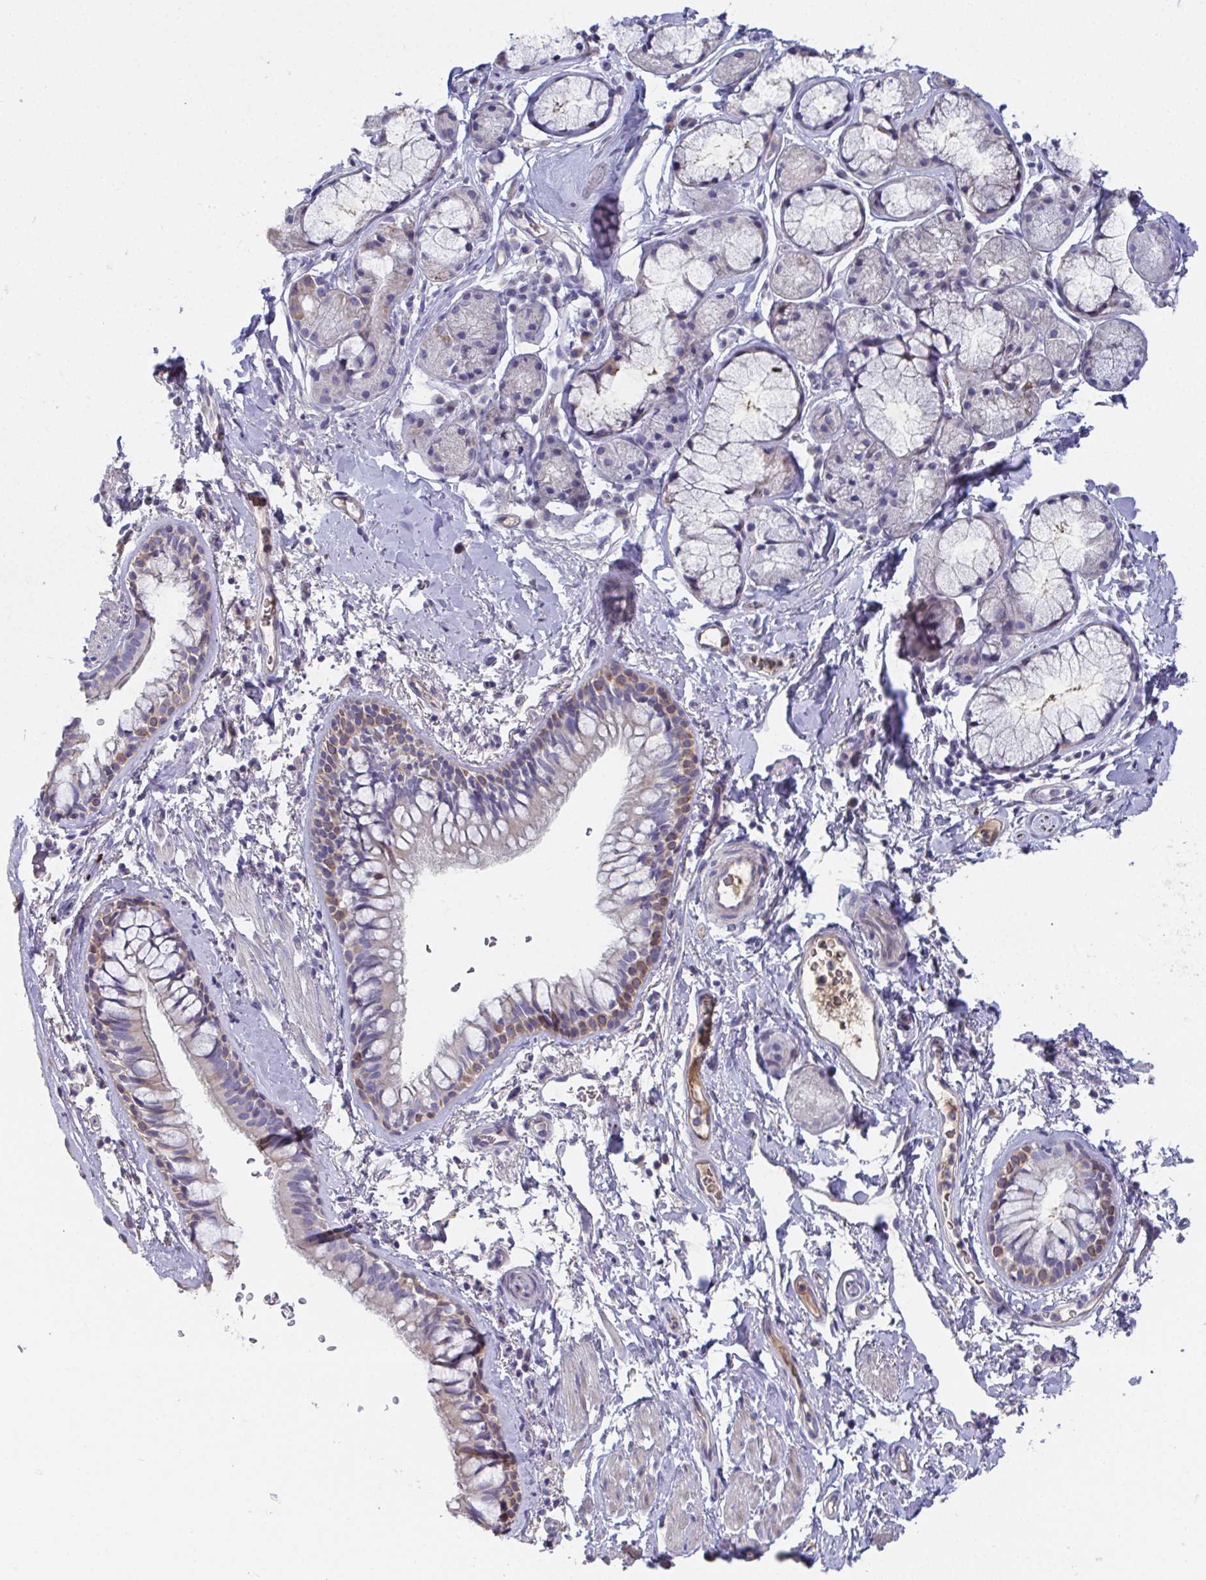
{"staining": {"intensity": "moderate", "quantity": "<25%", "location": "cytoplasmic/membranous"}, "tissue": "bronchus", "cell_type": "Respiratory epithelial cells", "image_type": "normal", "snomed": [{"axis": "morphology", "description": "Normal tissue, NOS"}, {"axis": "topography", "description": "Lymph node"}, {"axis": "topography", "description": "Cartilage tissue"}, {"axis": "topography", "description": "Bronchus"}], "caption": "High-power microscopy captured an immunohistochemistry (IHC) histopathology image of normal bronchus, revealing moderate cytoplasmic/membranous staining in approximately <25% of respiratory epithelial cells. The protein of interest is shown in brown color, while the nuclei are stained blue.", "gene": "ANO5", "patient": {"sex": "female", "age": 70}}